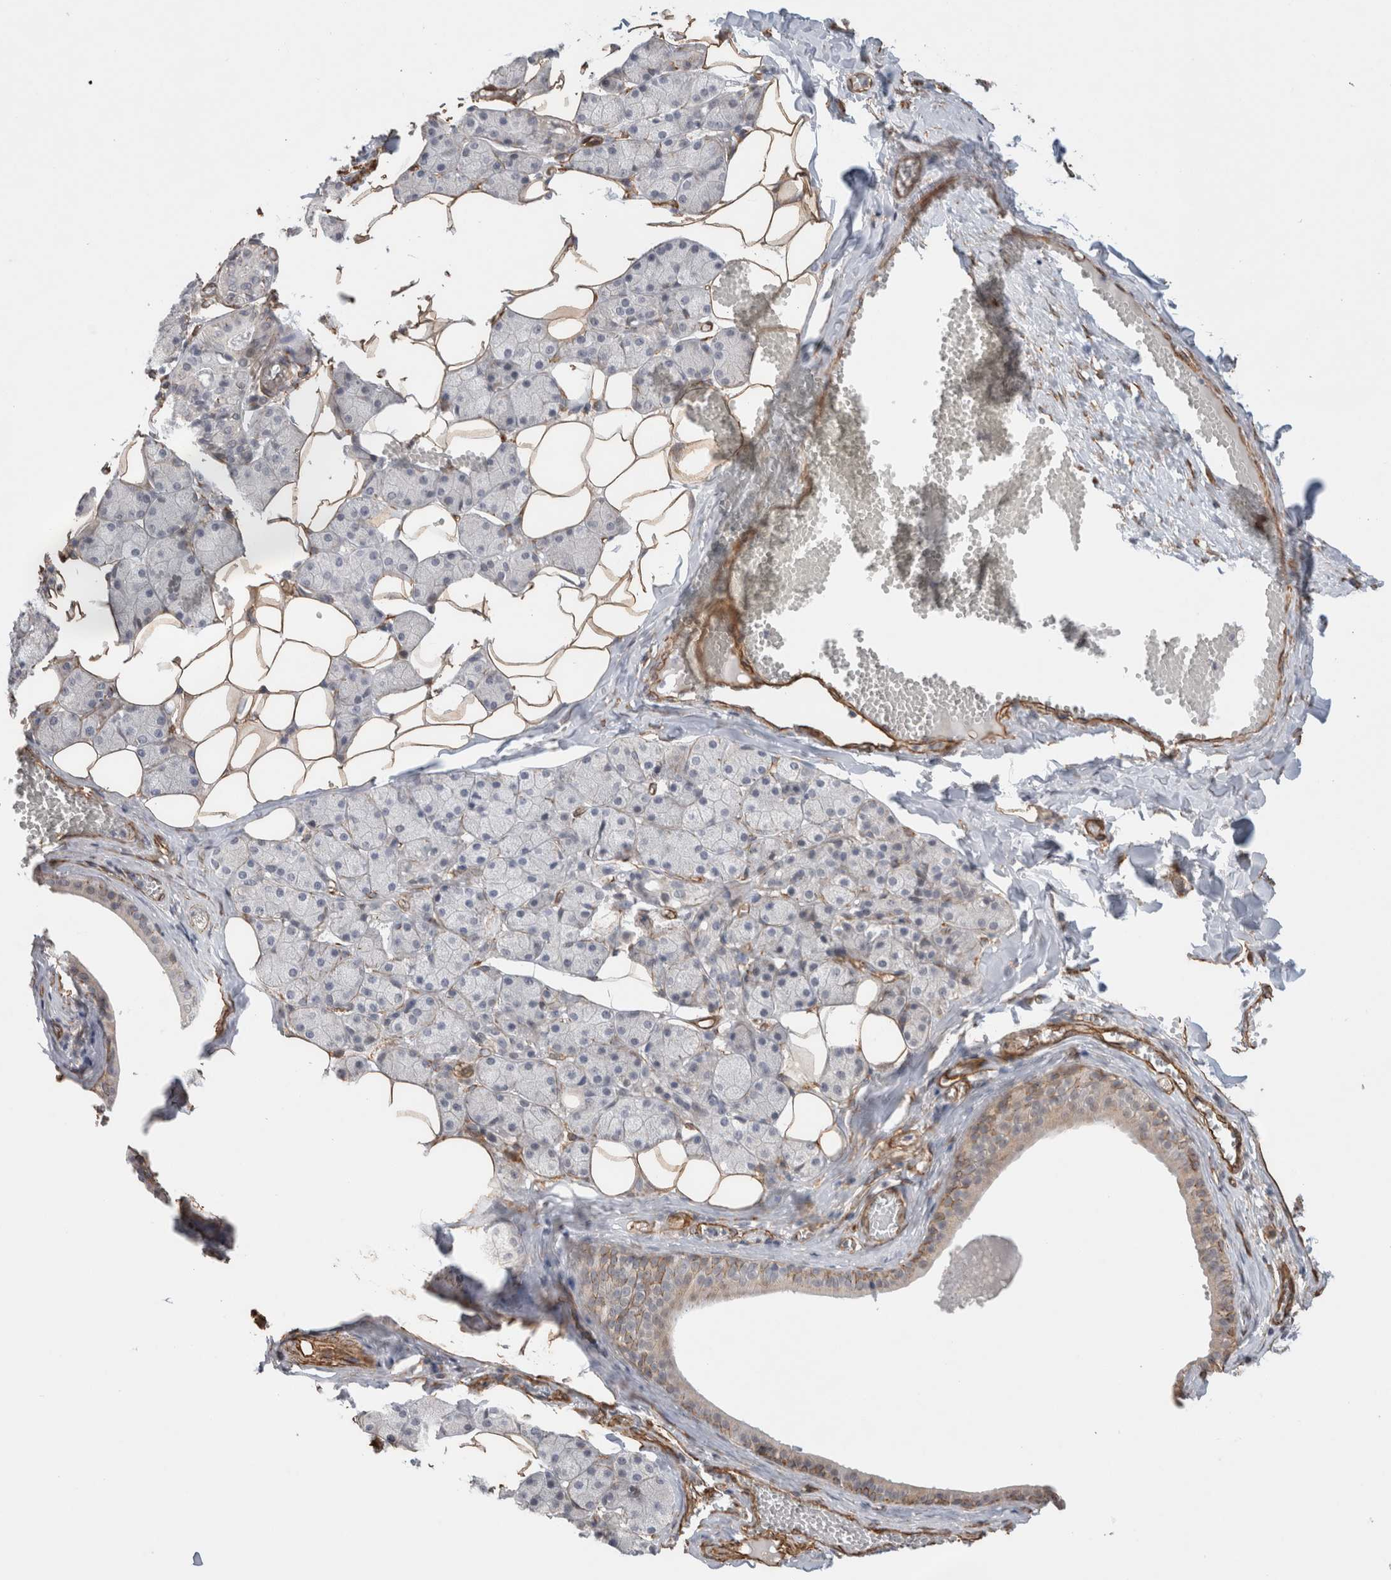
{"staining": {"intensity": "moderate", "quantity": "<25%", "location": "cytoplasmic/membranous"}, "tissue": "salivary gland", "cell_type": "Glandular cells", "image_type": "normal", "snomed": [{"axis": "morphology", "description": "Normal tissue, NOS"}, {"axis": "topography", "description": "Salivary gland"}], "caption": "Salivary gland stained with DAB IHC displays low levels of moderate cytoplasmic/membranous expression in approximately <25% of glandular cells. The protein is shown in brown color, while the nuclei are stained blue.", "gene": "CAAP1", "patient": {"sex": "female", "age": 33}}